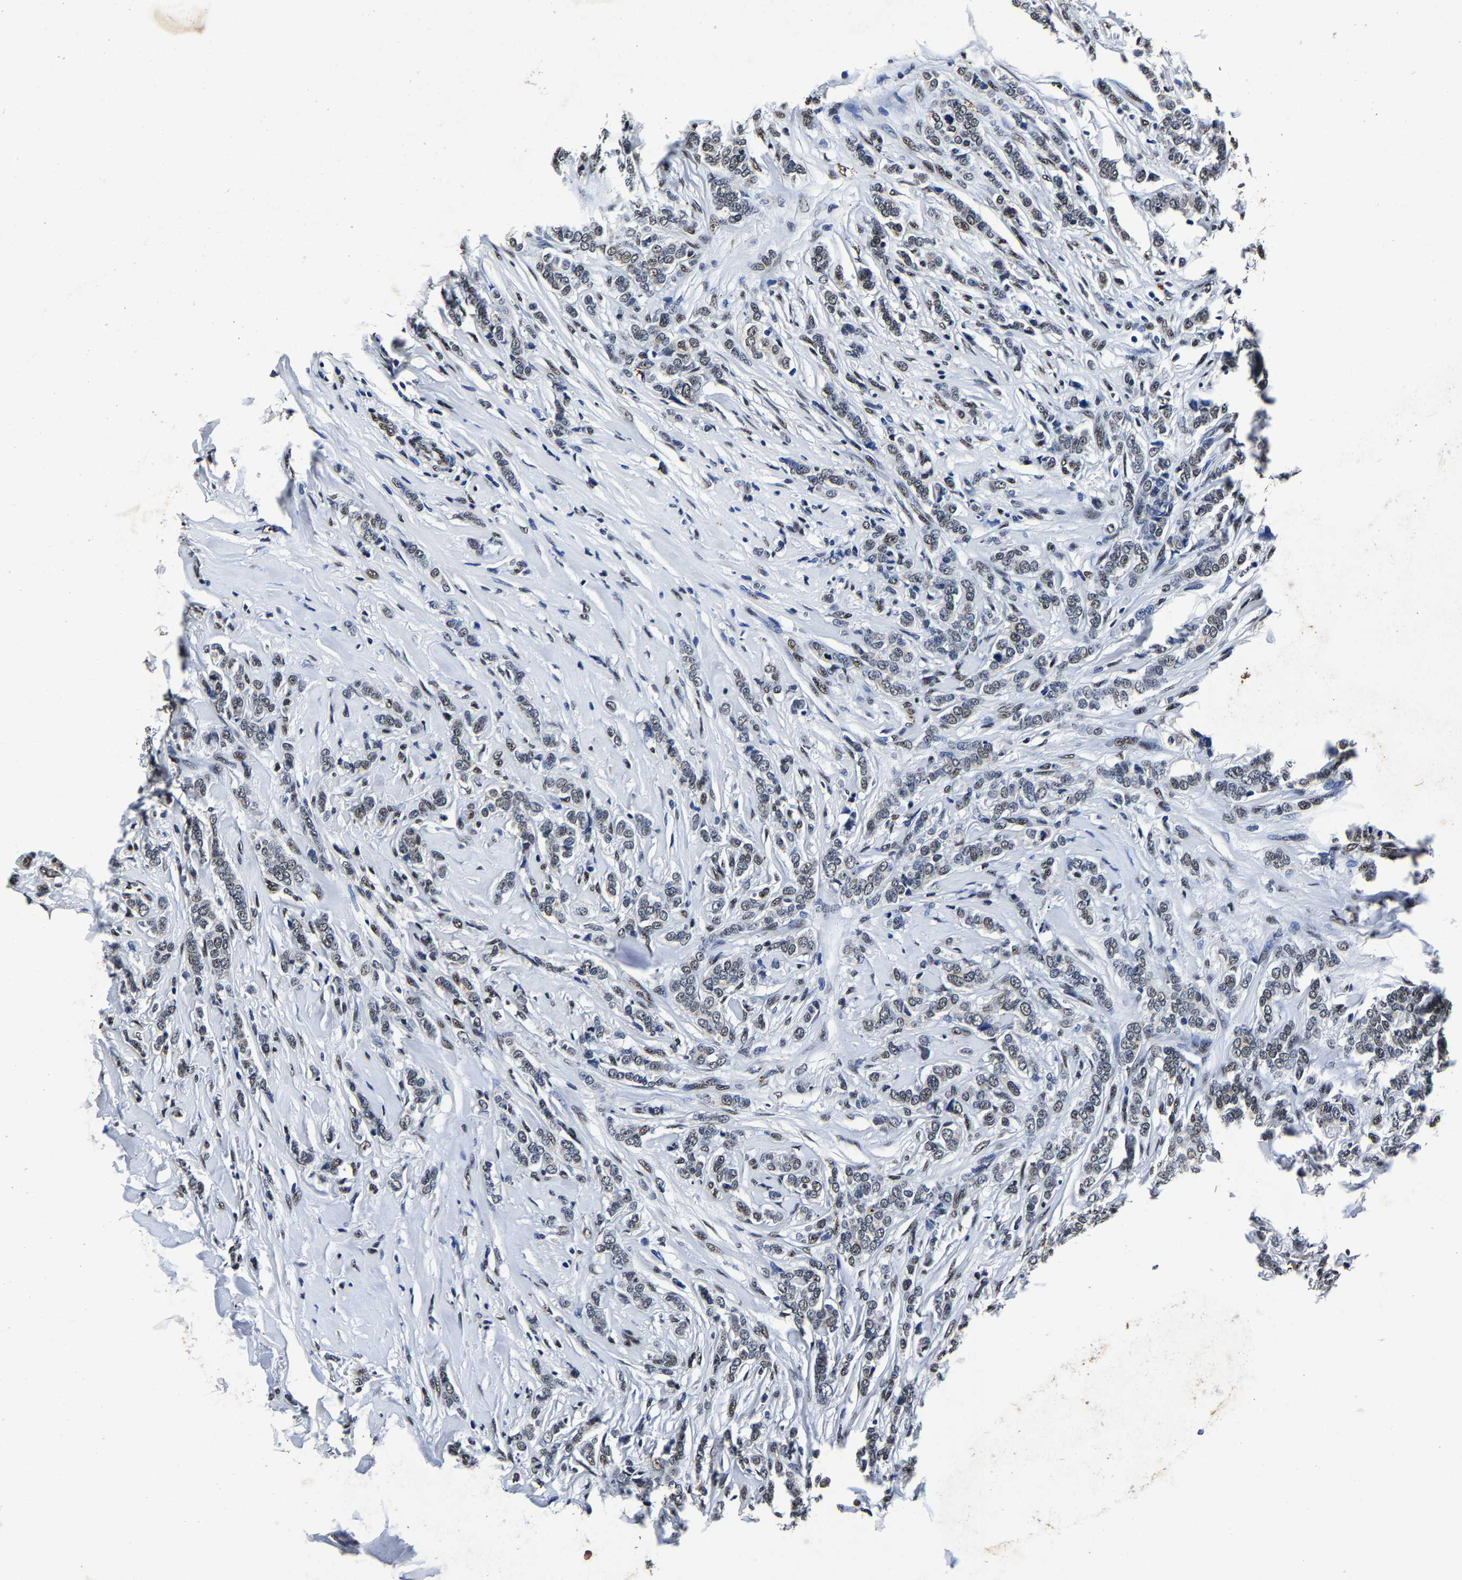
{"staining": {"intensity": "weak", "quantity": "25%-75%", "location": "nuclear"}, "tissue": "breast cancer", "cell_type": "Tumor cells", "image_type": "cancer", "snomed": [{"axis": "morphology", "description": "Lobular carcinoma"}, {"axis": "topography", "description": "Skin"}, {"axis": "topography", "description": "Breast"}], "caption": "A brown stain shows weak nuclear positivity of a protein in human lobular carcinoma (breast) tumor cells.", "gene": "RBM45", "patient": {"sex": "female", "age": 46}}